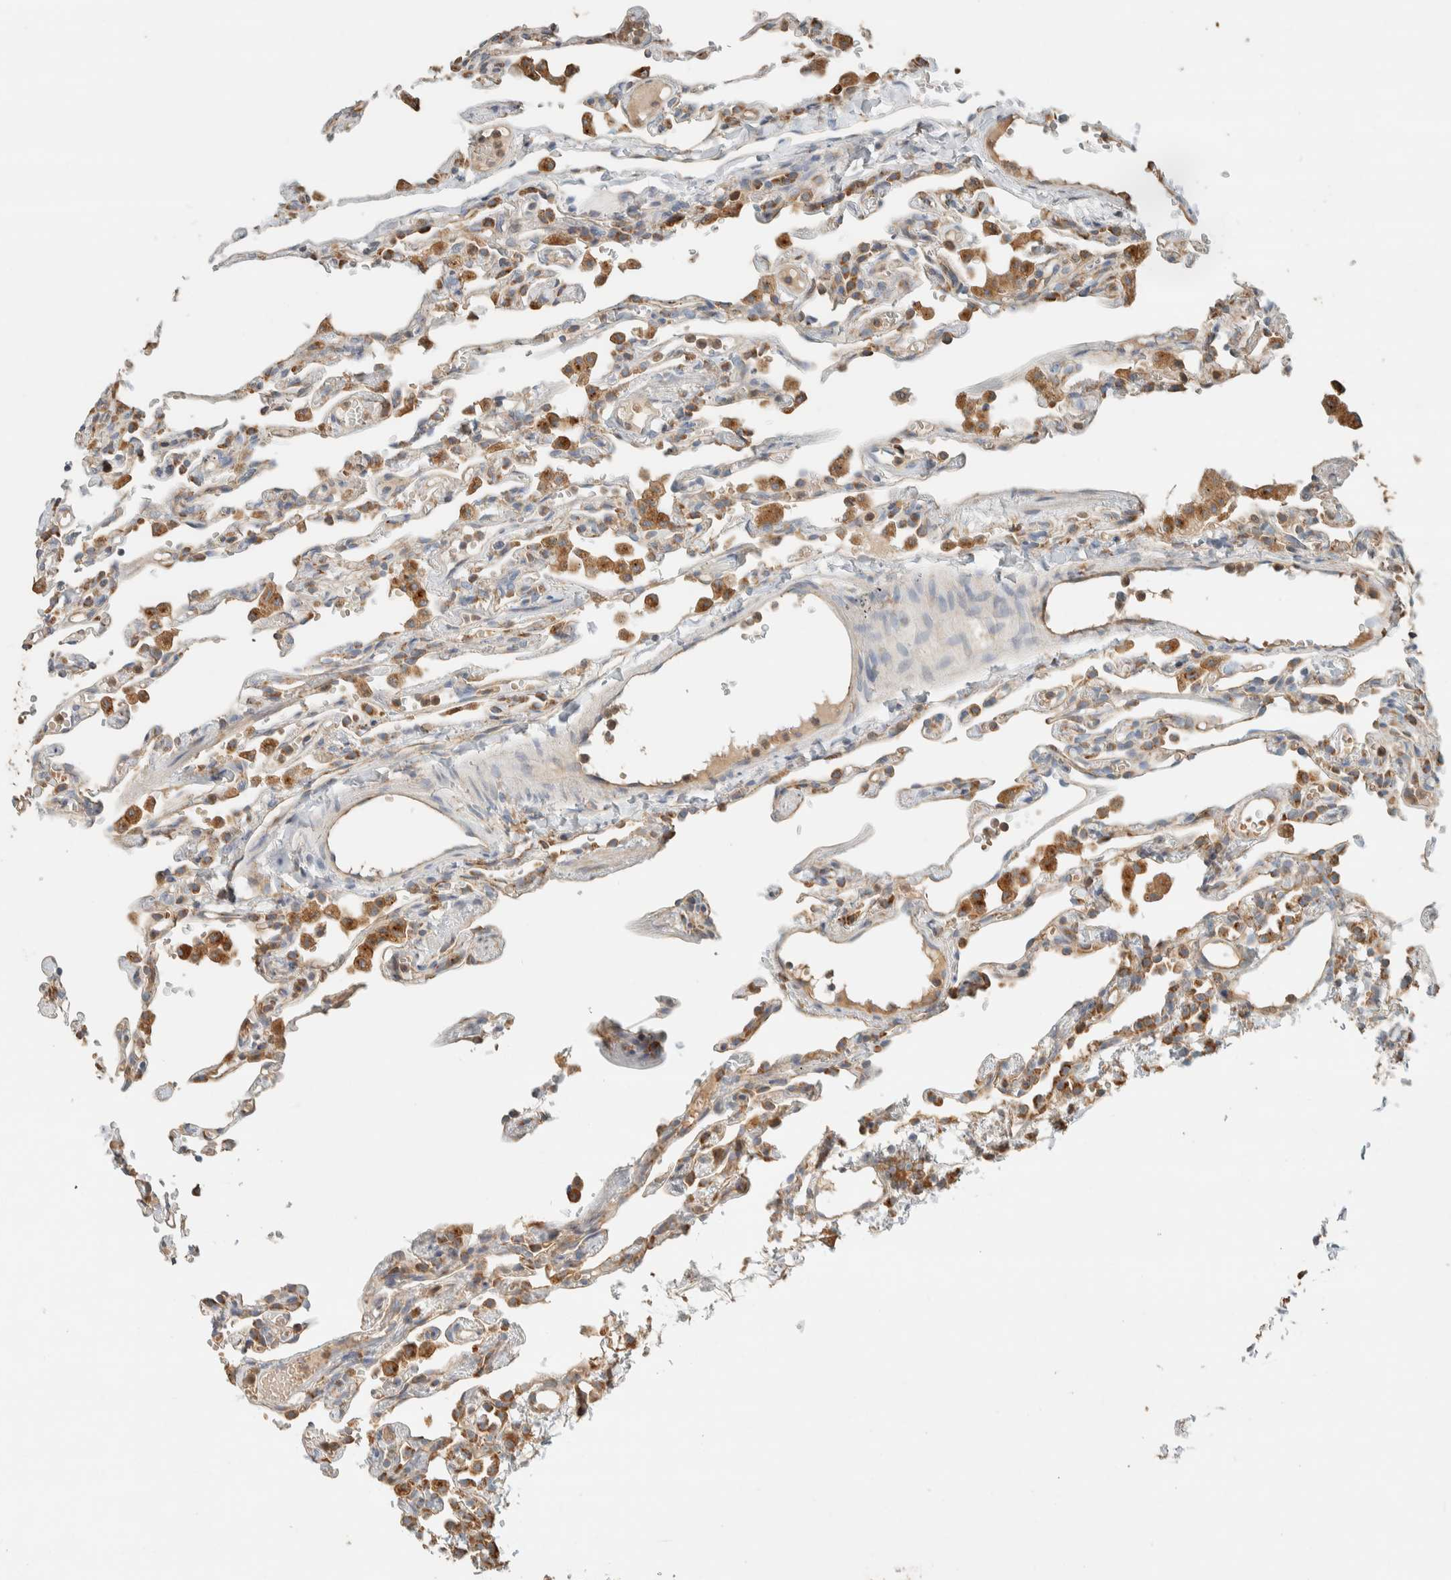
{"staining": {"intensity": "moderate", "quantity": "<25%", "location": "cytoplasmic/membranous"}, "tissue": "lung", "cell_type": "Alveolar cells", "image_type": "normal", "snomed": [{"axis": "morphology", "description": "Normal tissue, NOS"}, {"axis": "topography", "description": "Lung"}], "caption": "An immunohistochemistry (IHC) image of unremarkable tissue is shown. Protein staining in brown labels moderate cytoplasmic/membranous positivity in lung within alveolar cells. (DAB (3,3'-diaminobenzidine) = brown stain, brightfield microscopy at high magnification).", "gene": "RAB11FIP1", "patient": {"sex": "male", "age": 21}}